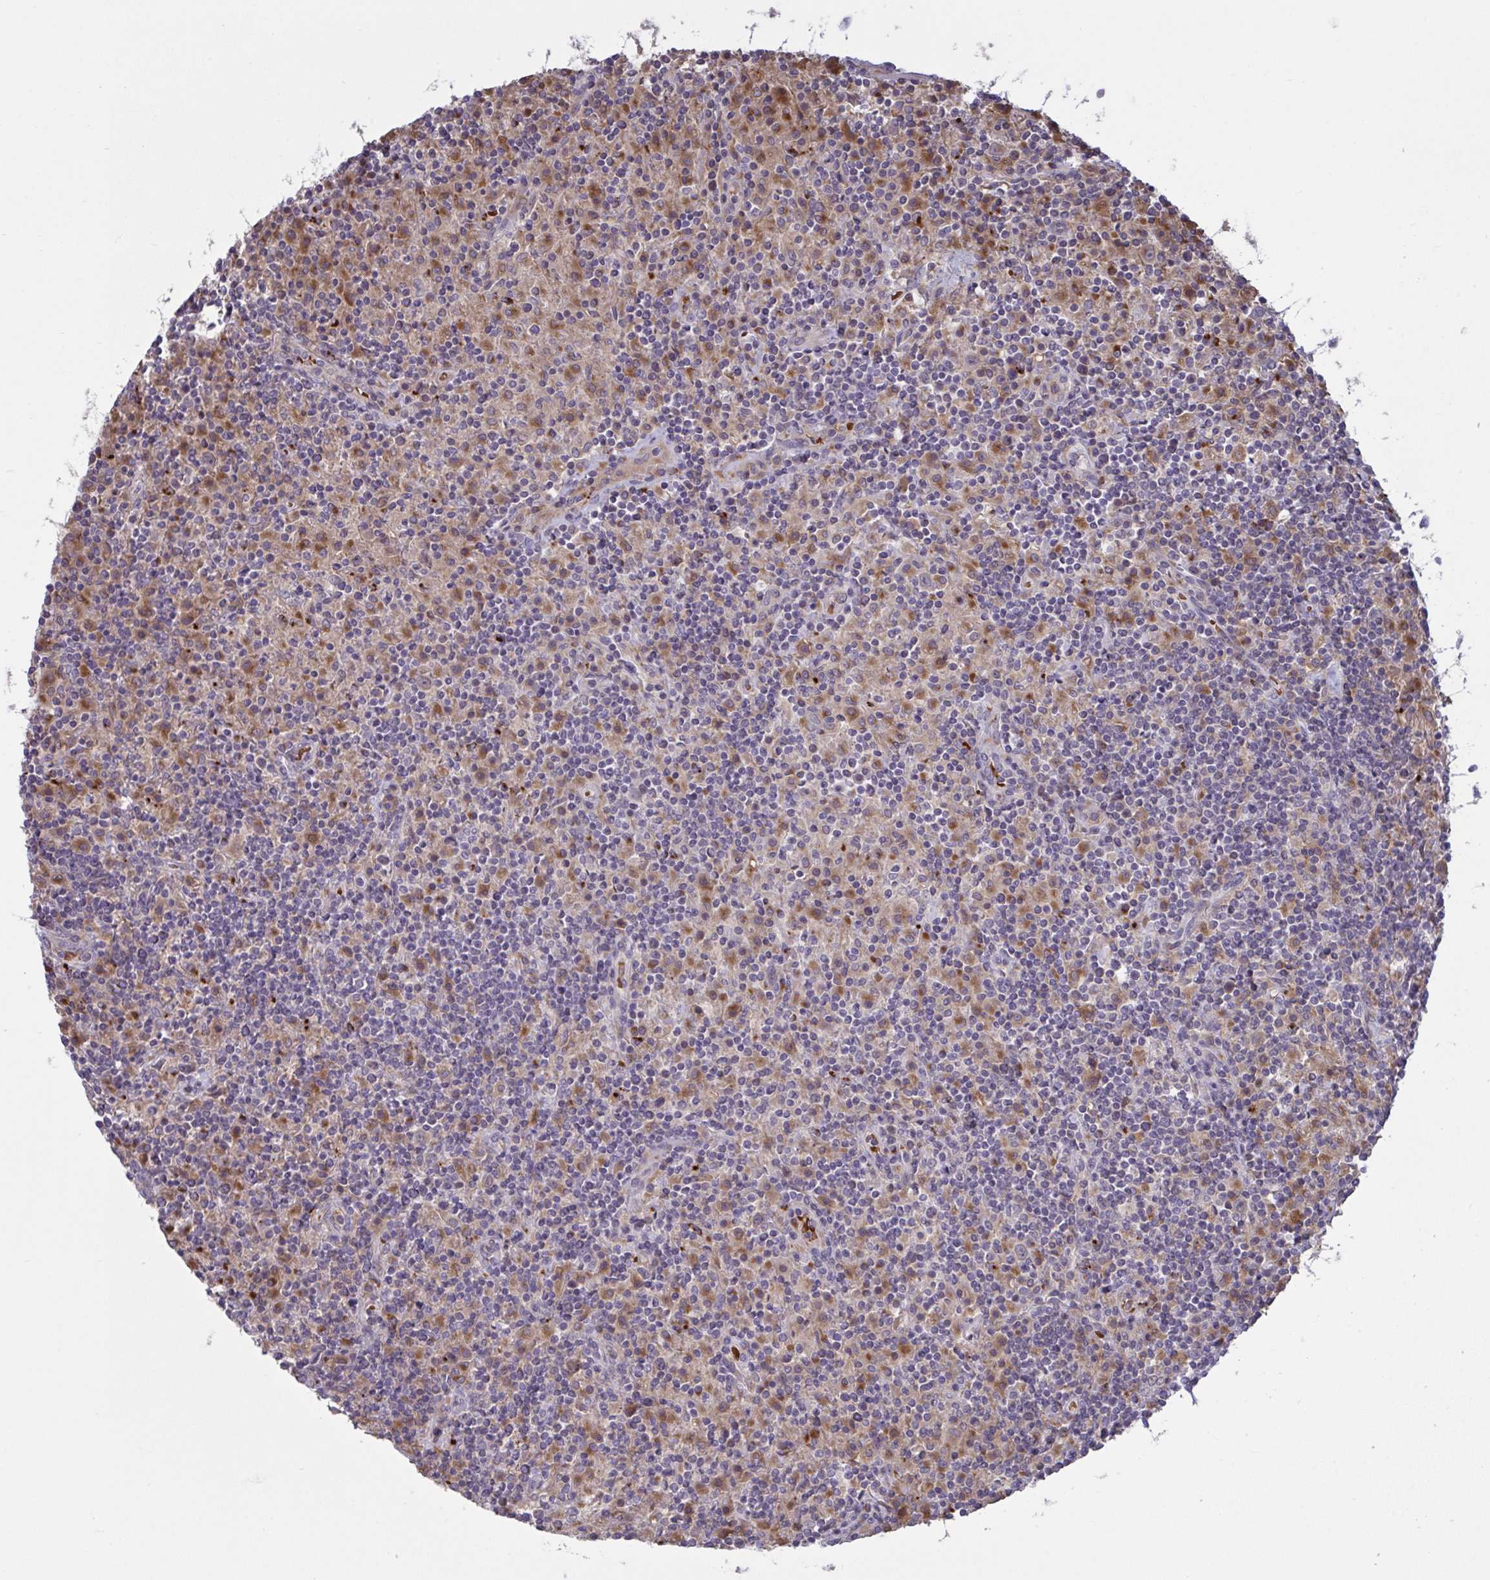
{"staining": {"intensity": "weak", "quantity": "<25%", "location": "cytoplasmic/membranous"}, "tissue": "lymphoma", "cell_type": "Tumor cells", "image_type": "cancer", "snomed": [{"axis": "morphology", "description": "Hodgkin's disease, NOS"}, {"axis": "topography", "description": "Lymph node"}], "caption": "Immunohistochemistry micrograph of neoplastic tissue: Hodgkin's disease stained with DAB (3,3'-diaminobenzidine) displays no significant protein expression in tumor cells. Nuclei are stained in blue.", "gene": "IL1R1", "patient": {"sex": "male", "age": 70}}